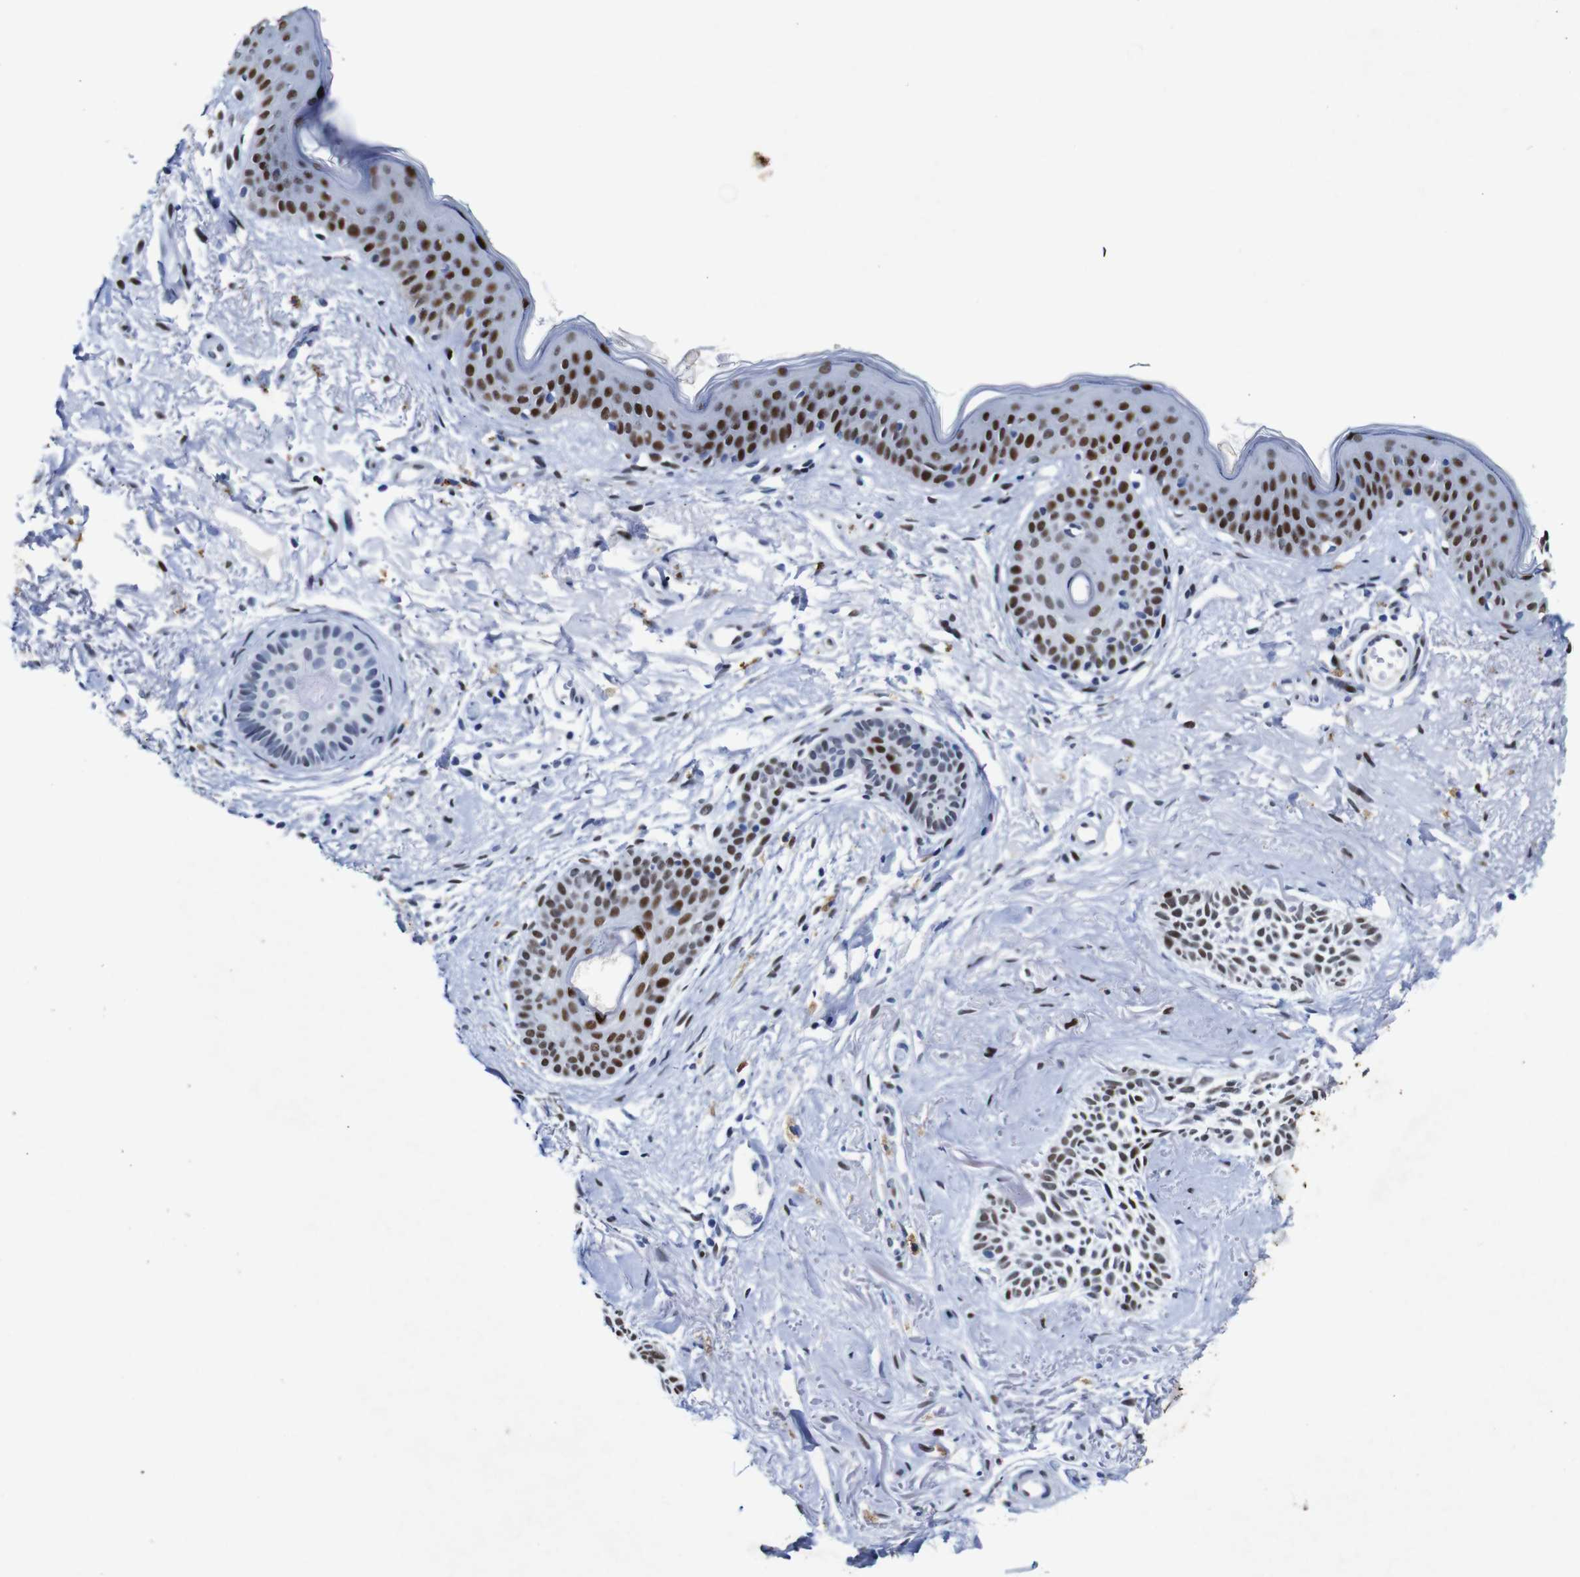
{"staining": {"intensity": "weak", "quantity": ">75%", "location": "nuclear"}, "tissue": "skin cancer", "cell_type": "Tumor cells", "image_type": "cancer", "snomed": [{"axis": "morphology", "description": "Normal tissue, NOS"}, {"axis": "morphology", "description": "Basal cell carcinoma"}, {"axis": "topography", "description": "Skin"}], "caption": "Human skin cancer stained with a protein marker displays weak staining in tumor cells.", "gene": "FOSL2", "patient": {"sex": "female", "age": 84}}